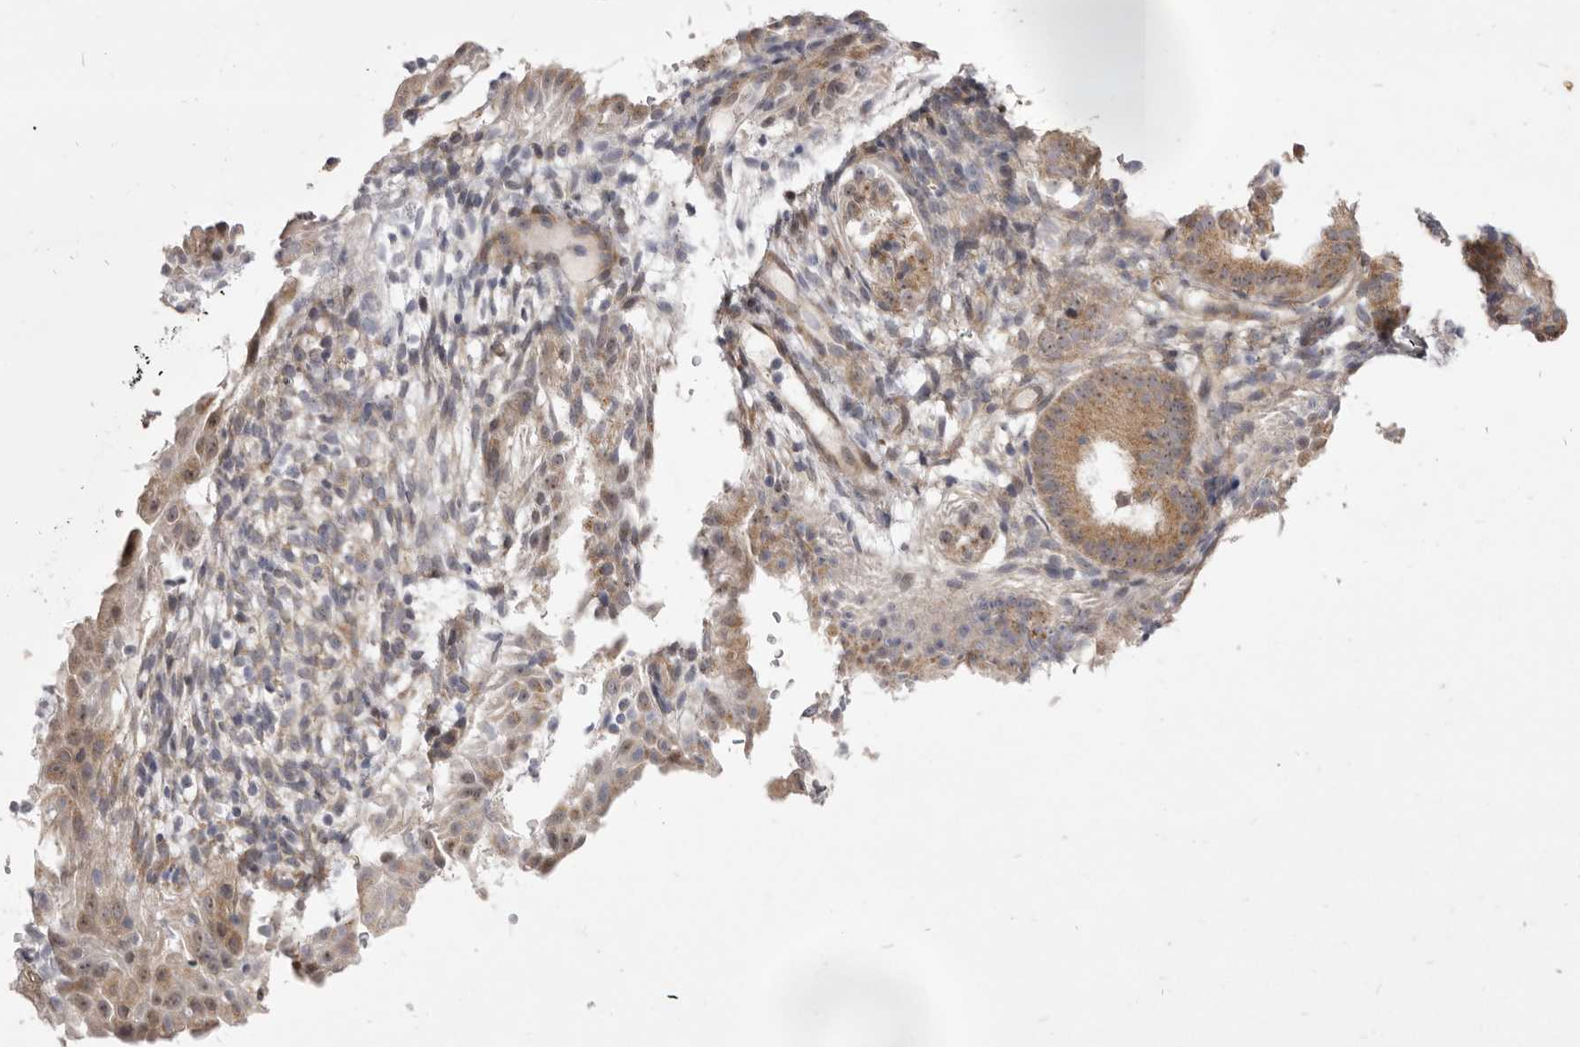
{"staining": {"intensity": "moderate", "quantity": ">75%", "location": "cytoplasmic/membranous"}, "tissue": "endometrial cancer", "cell_type": "Tumor cells", "image_type": "cancer", "snomed": [{"axis": "morphology", "description": "Adenocarcinoma, NOS"}, {"axis": "topography", "description": "Endometrium"}], "caption": "Endometrial cancer (adenocarcinoma) stained for a protein demonstrates moderate cytoplasmic/membranous positivity in tumor cells.", "gene": "TBC1D8B", "patient": {"sex": "female", "age": 51}}